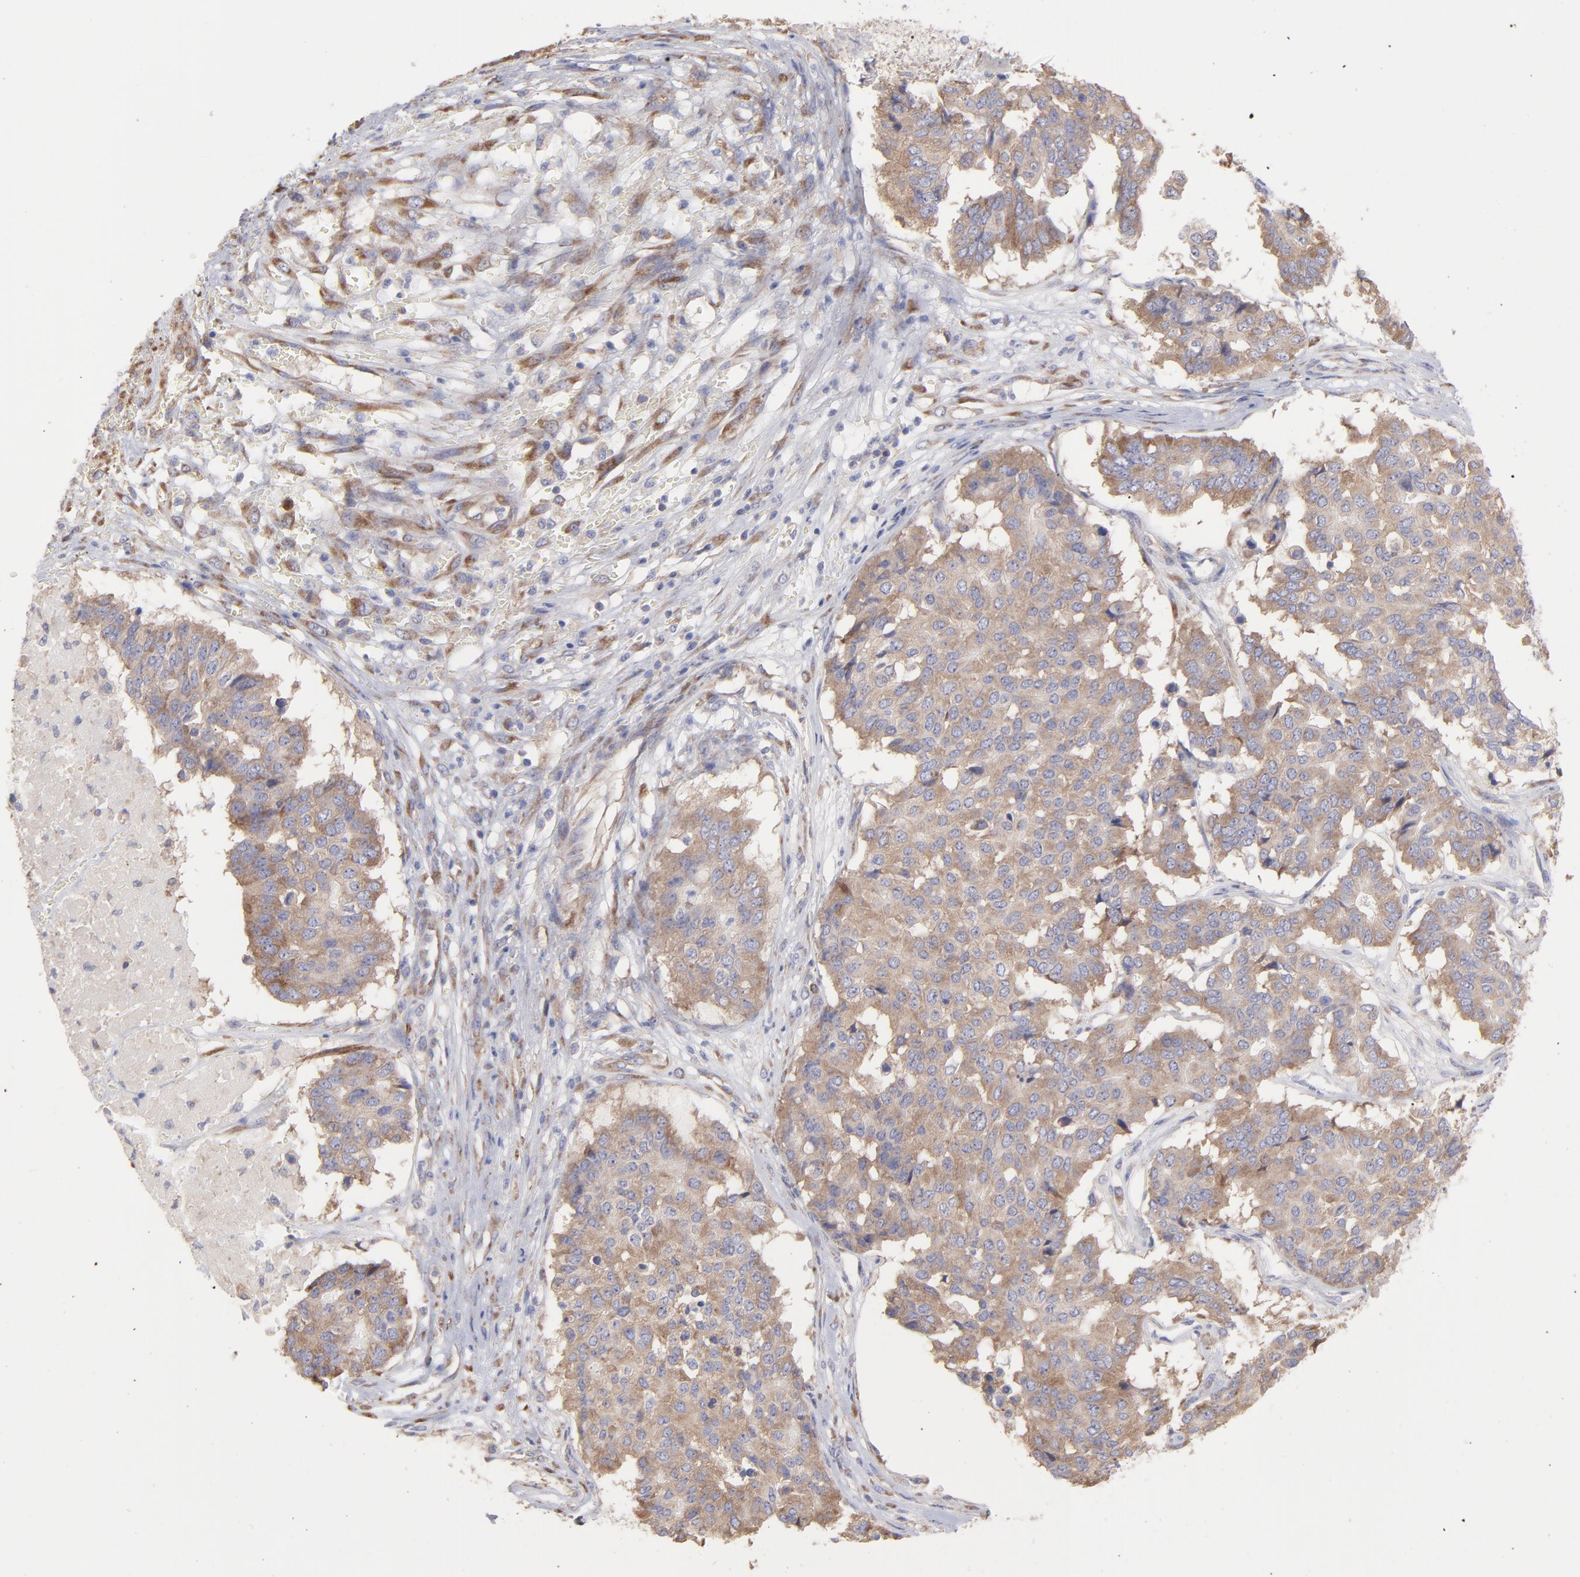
{"staining": {"intensity": "weak", "quantity": ">75%", "location": "cytoplasmic/membranous"}, "tissue": "pancreatic cancer", "cell_type": "Tumor cells", "image_type": "cancer", "snomed": [{"axis": "morphology", "description": "Adenocarcinoma, NOS"}, {"axis": "topography", "description": "Pancreas"}], "caption": "Tumor cells reveal low levels of weak cytoplasmic/membranous expression in approximately >75% of cells in human pancreatic adenocarcinoma. (DAB (3,3'-diaminobenzidine) = brown stain, brightfield microscopy at high magnification).", "gene": "RPLP0", "patient": {"sex": "male", "age": 50}}